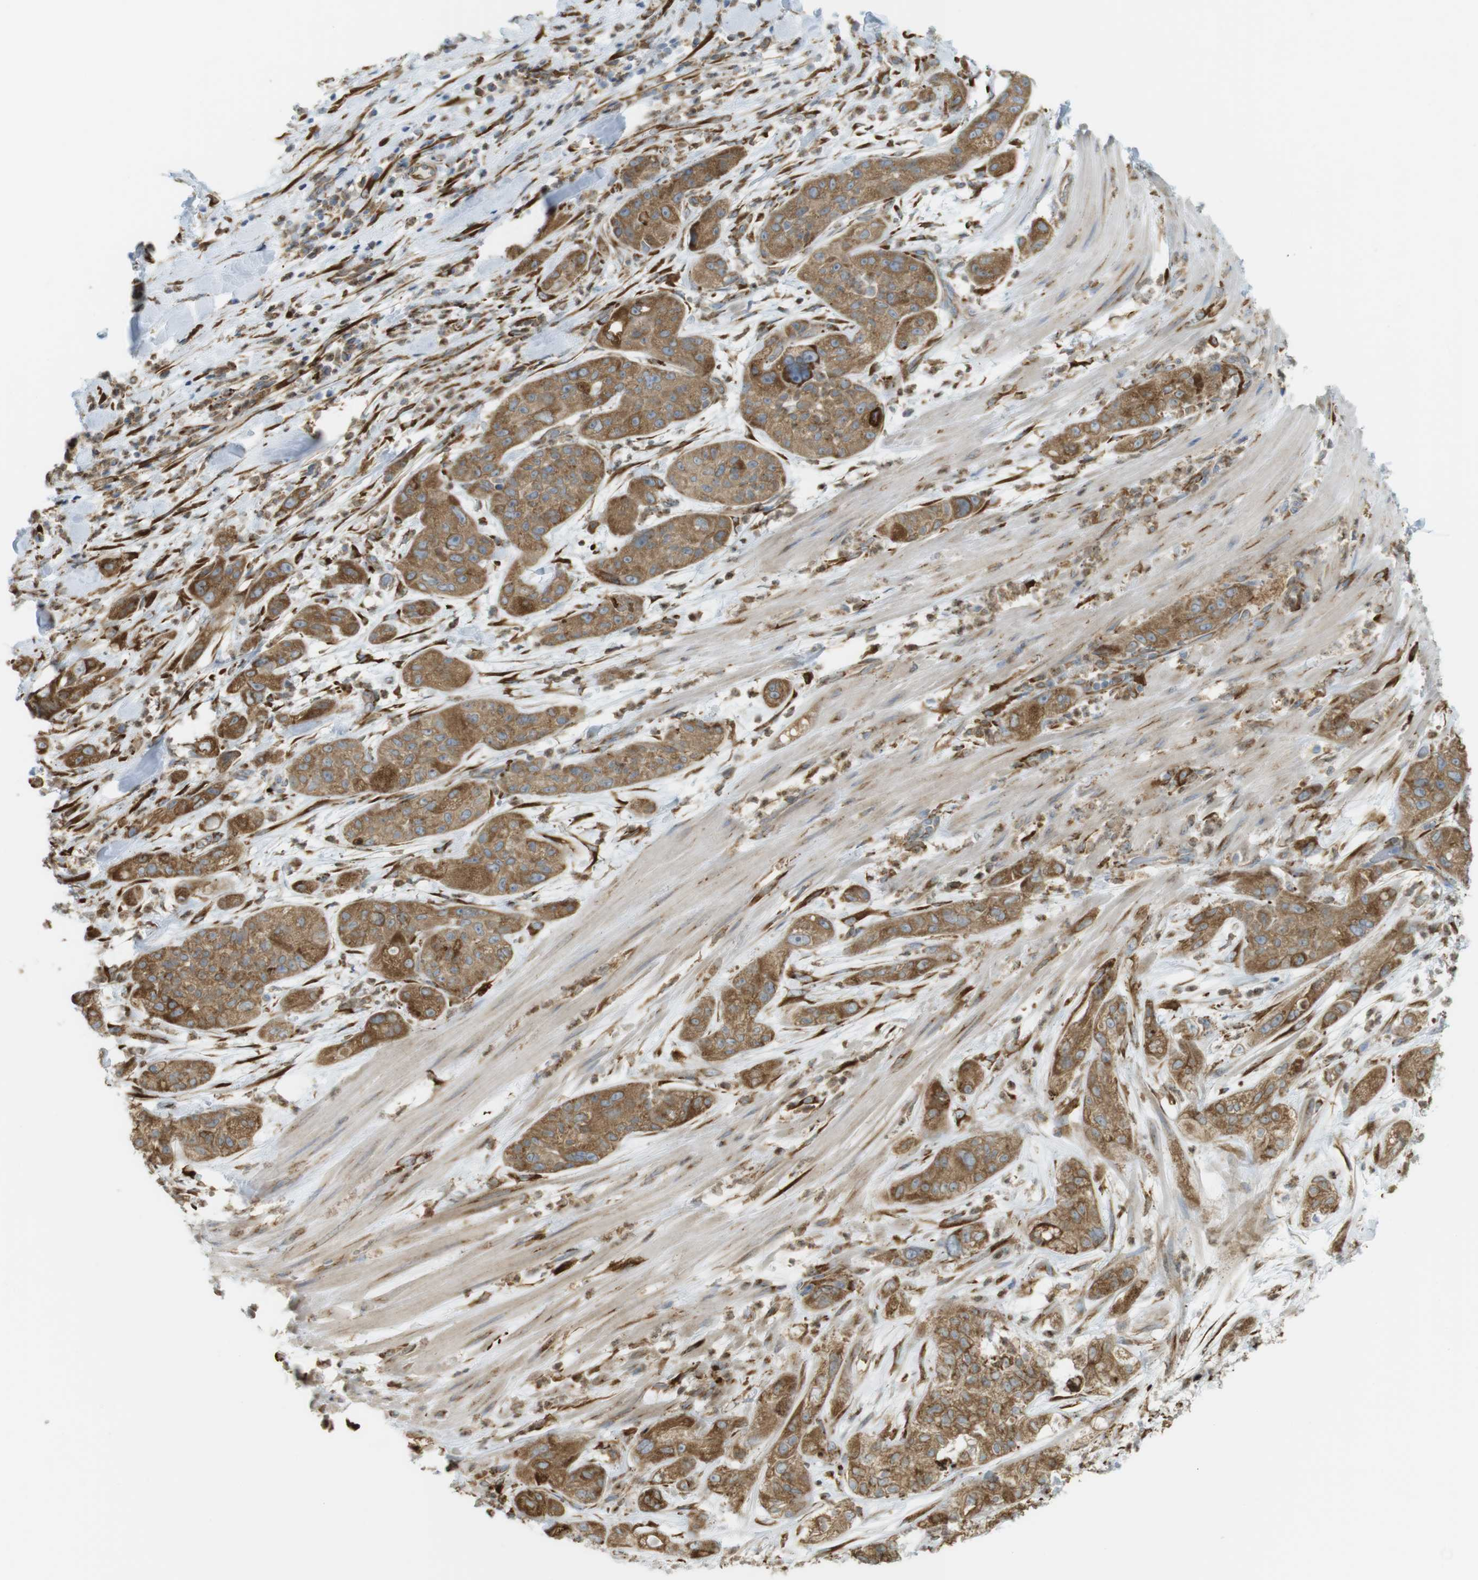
{"staining": {"intensity": "moderate", "quantity": ">75%", "location": "cytoplasmic/membranous"}, "tissue": "pancreatic cancer", "cell_type": "Tumor cells", "image_type": "cancer", "snomed": [{"axis": "morphology", "description": "Adenocarcinoma, NOS"}, {"axis": "topography", "description": "Pancreas"}], "caption": "Moderate cytoplasmic/membranous positivity is appreciated in about >75% of tumor cells in adenocarcinoma (pancreatic).", "gene": "MBOAT2", "patient": {"sex": "female", "age": 78}}